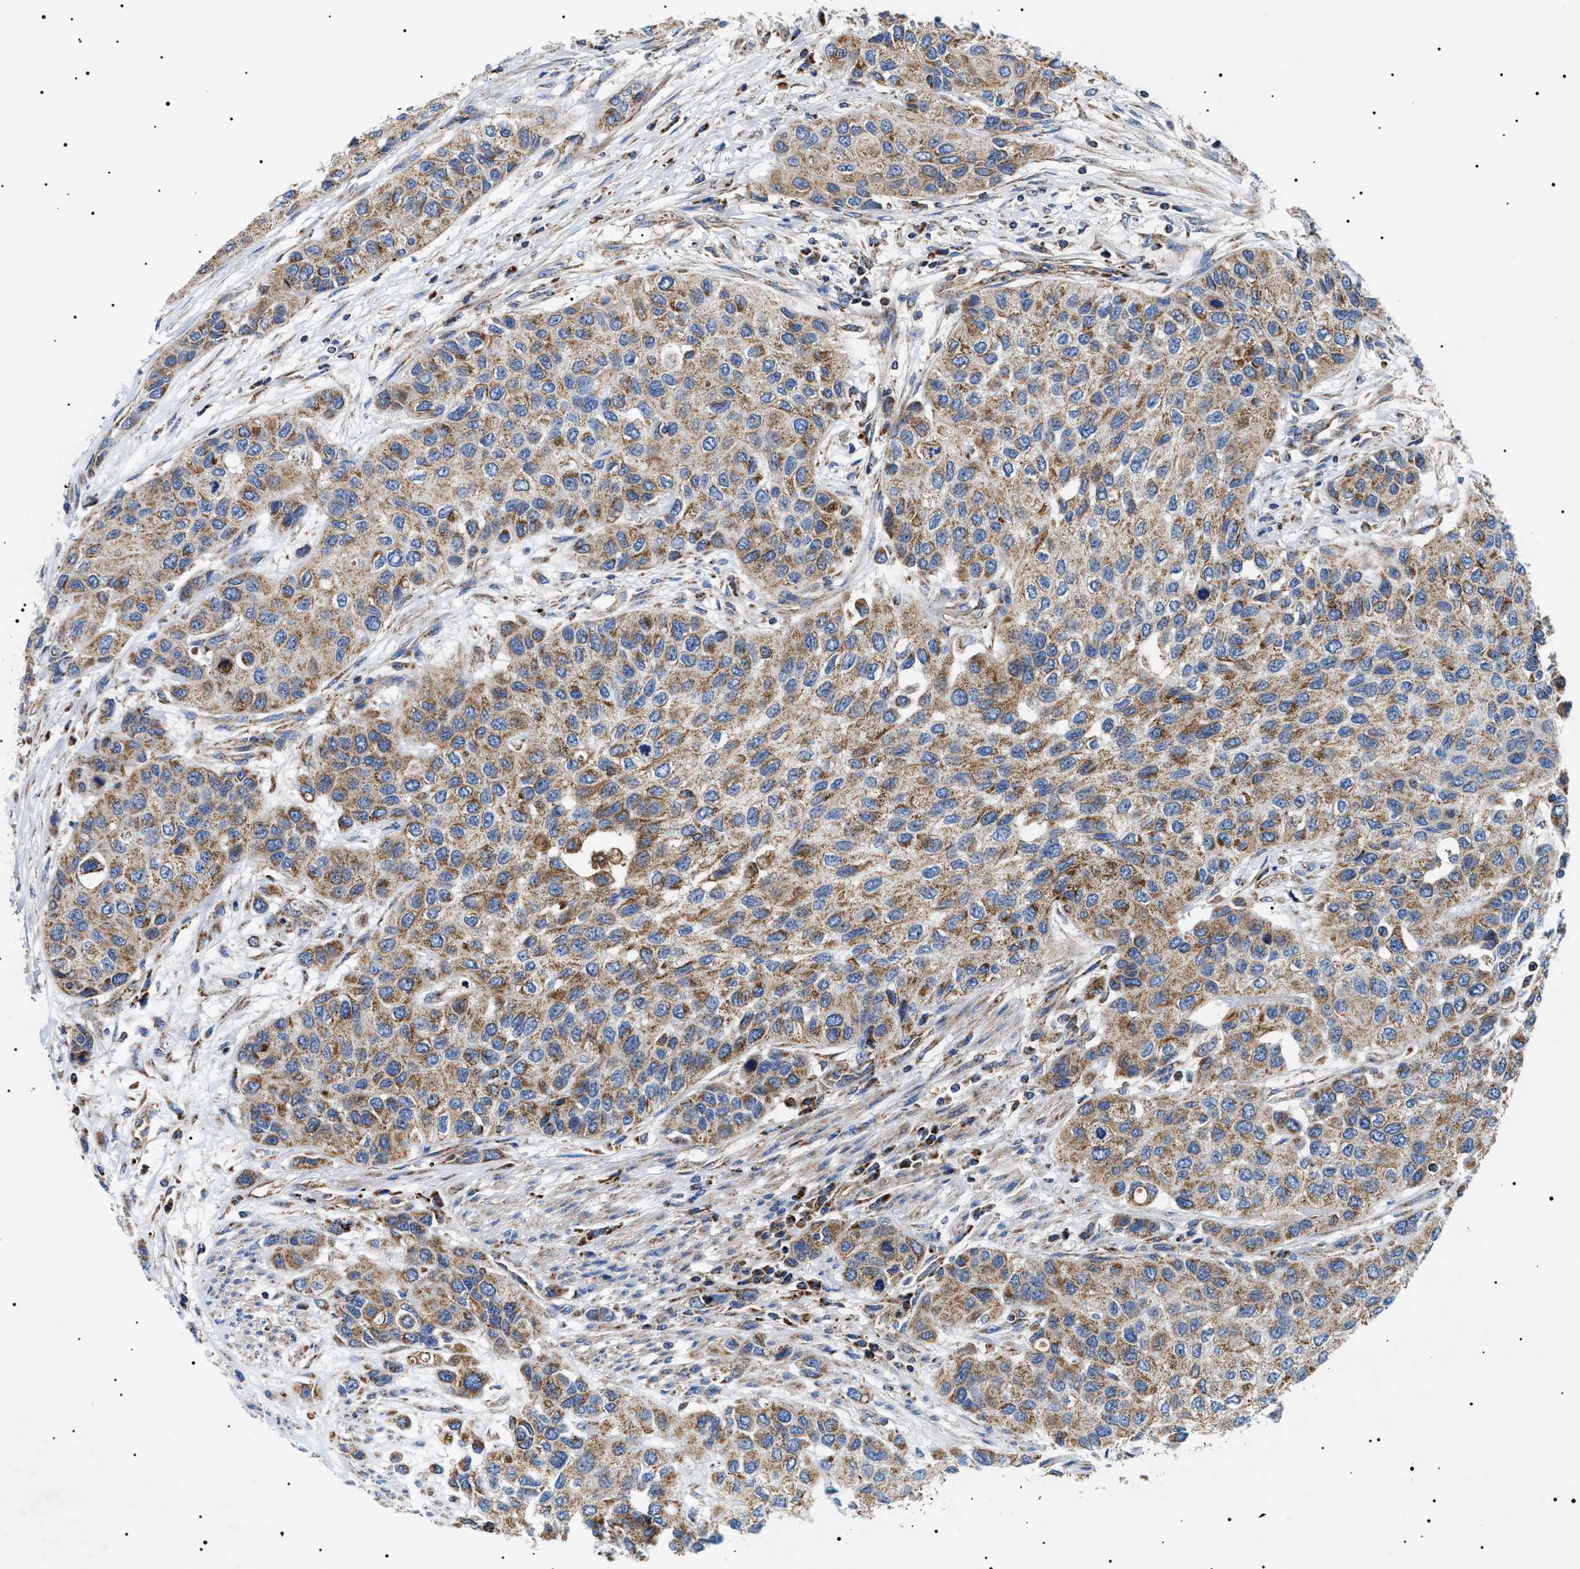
{"staining": {"intensity": "moderate", "quantity": ">75%", "location": "cytoplasmic/membranous"}, "tissue": "urothelial cancer", "cell_type": "Tumor cells", "image_type": "cancer", "snomed": [{"axis": "morphology", "description": "Urothelial carcinoma, High grade"}, {"axis": "topography", "description": "Urinary bladder"}], "caption": "A high-resolution photomicrograph shows immunohistochemistry (IHC) staining of urothelial cancer, which shows moderate cytoplasmic/membranous positivity in about >75% of tumor cells. (DAB IHC, brown staining for protein, blue staining for nuclei).", "gene": "OXSM", "patient": {"sex": "female", "age": 56}}